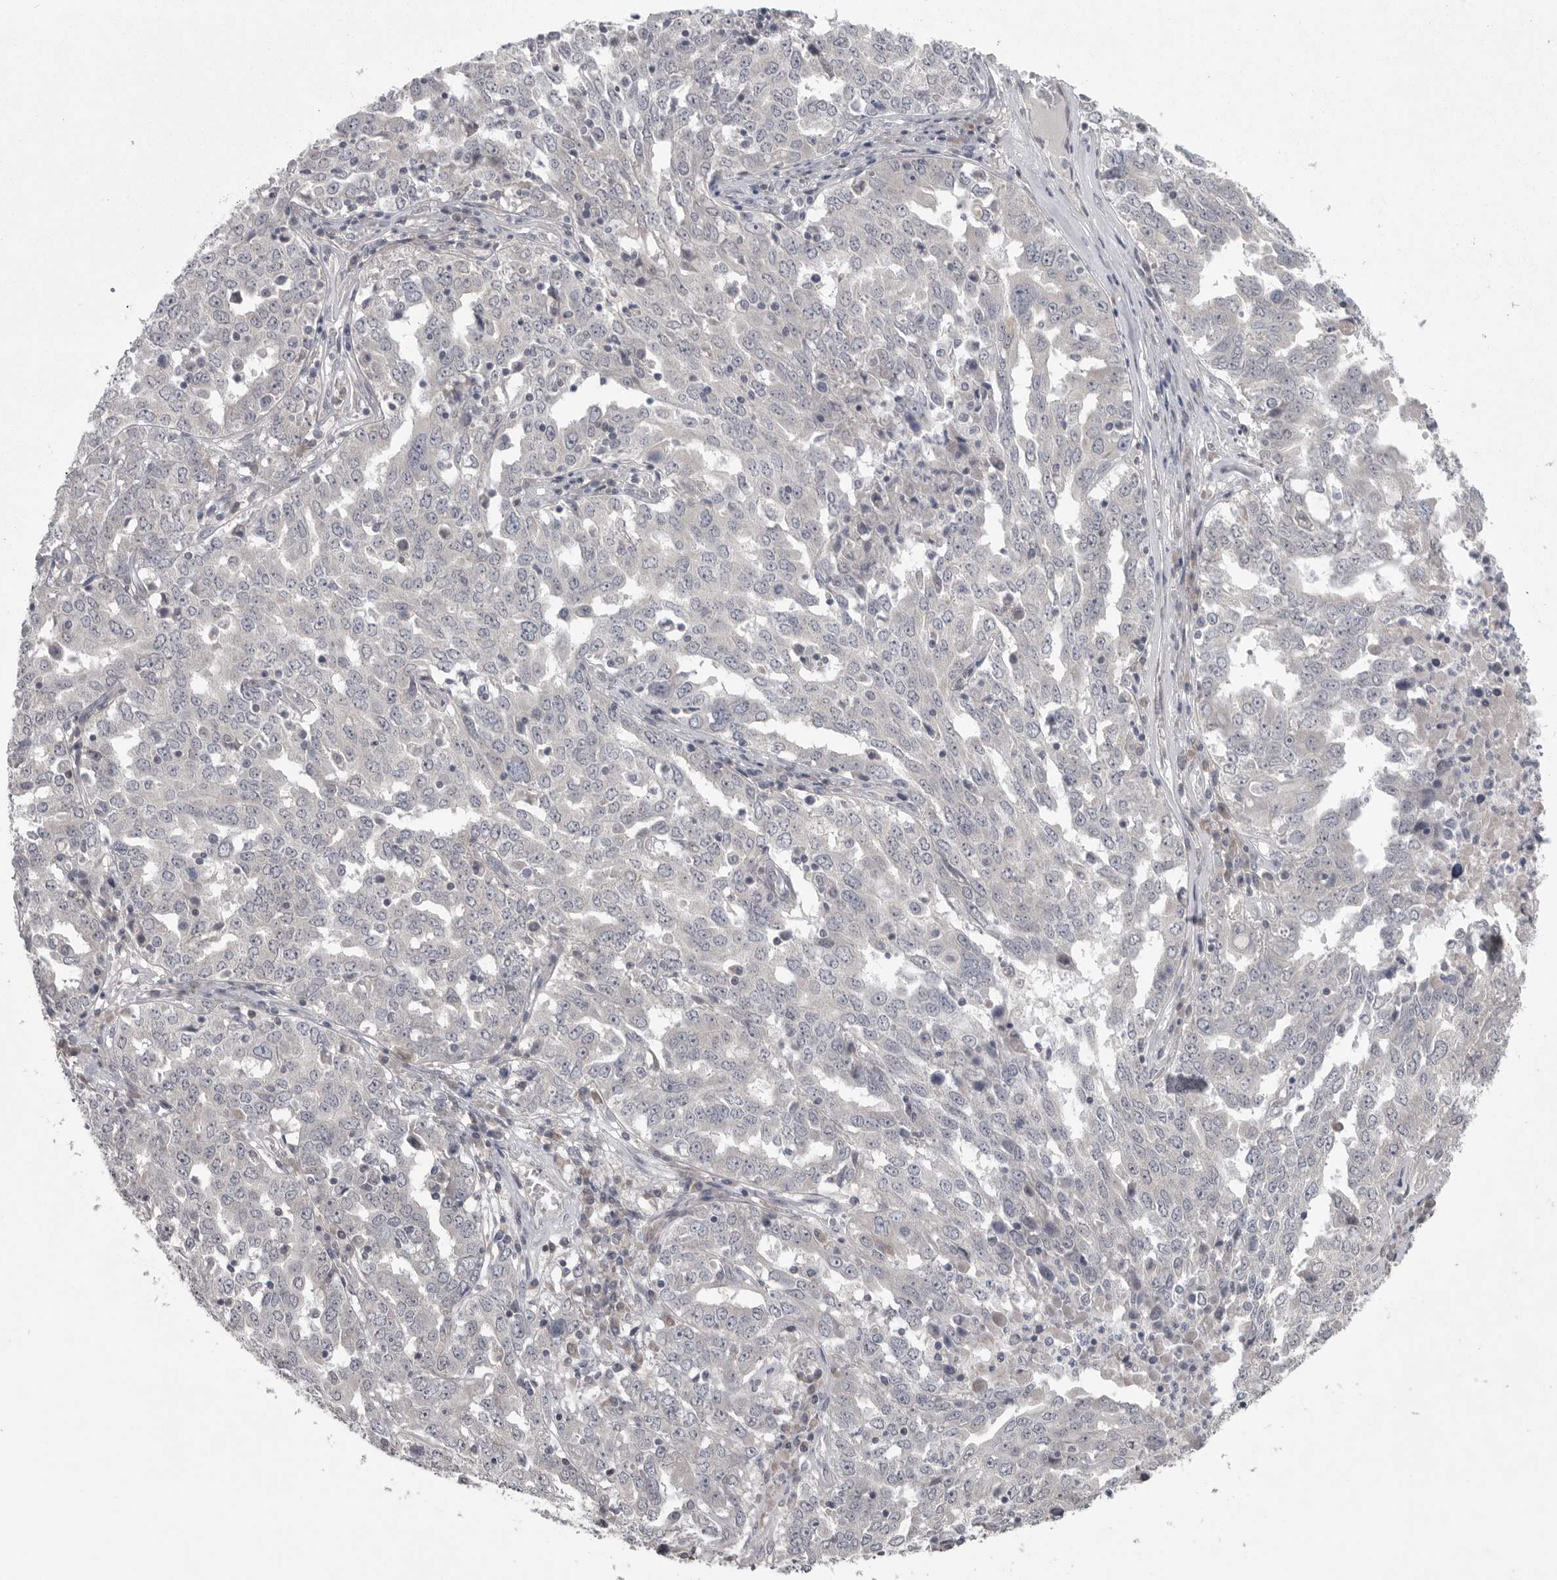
{"staining": {"intensity": "negative", "quantity": "none", "location": "none"}, "tissue": "ovarian cancer", "cell_type": "Tumor cells", "image_type": "cancer", "snomed": [{"axis": "morphology", "description": "Carcinoma, endometroid"}, {"axis": "topography", "description": "Ovary"}], "caption": "There is no significant positivity in tumor cells of ovarian cancer (endometroid carcinoma). The staining is performed using DAB (3,3'-diaminobenzidine) brown chromogen with nuclei counter-stained in using hematoxylin.", "gene": "PHF13", "patient": {"sex": "female", "age": 62}}